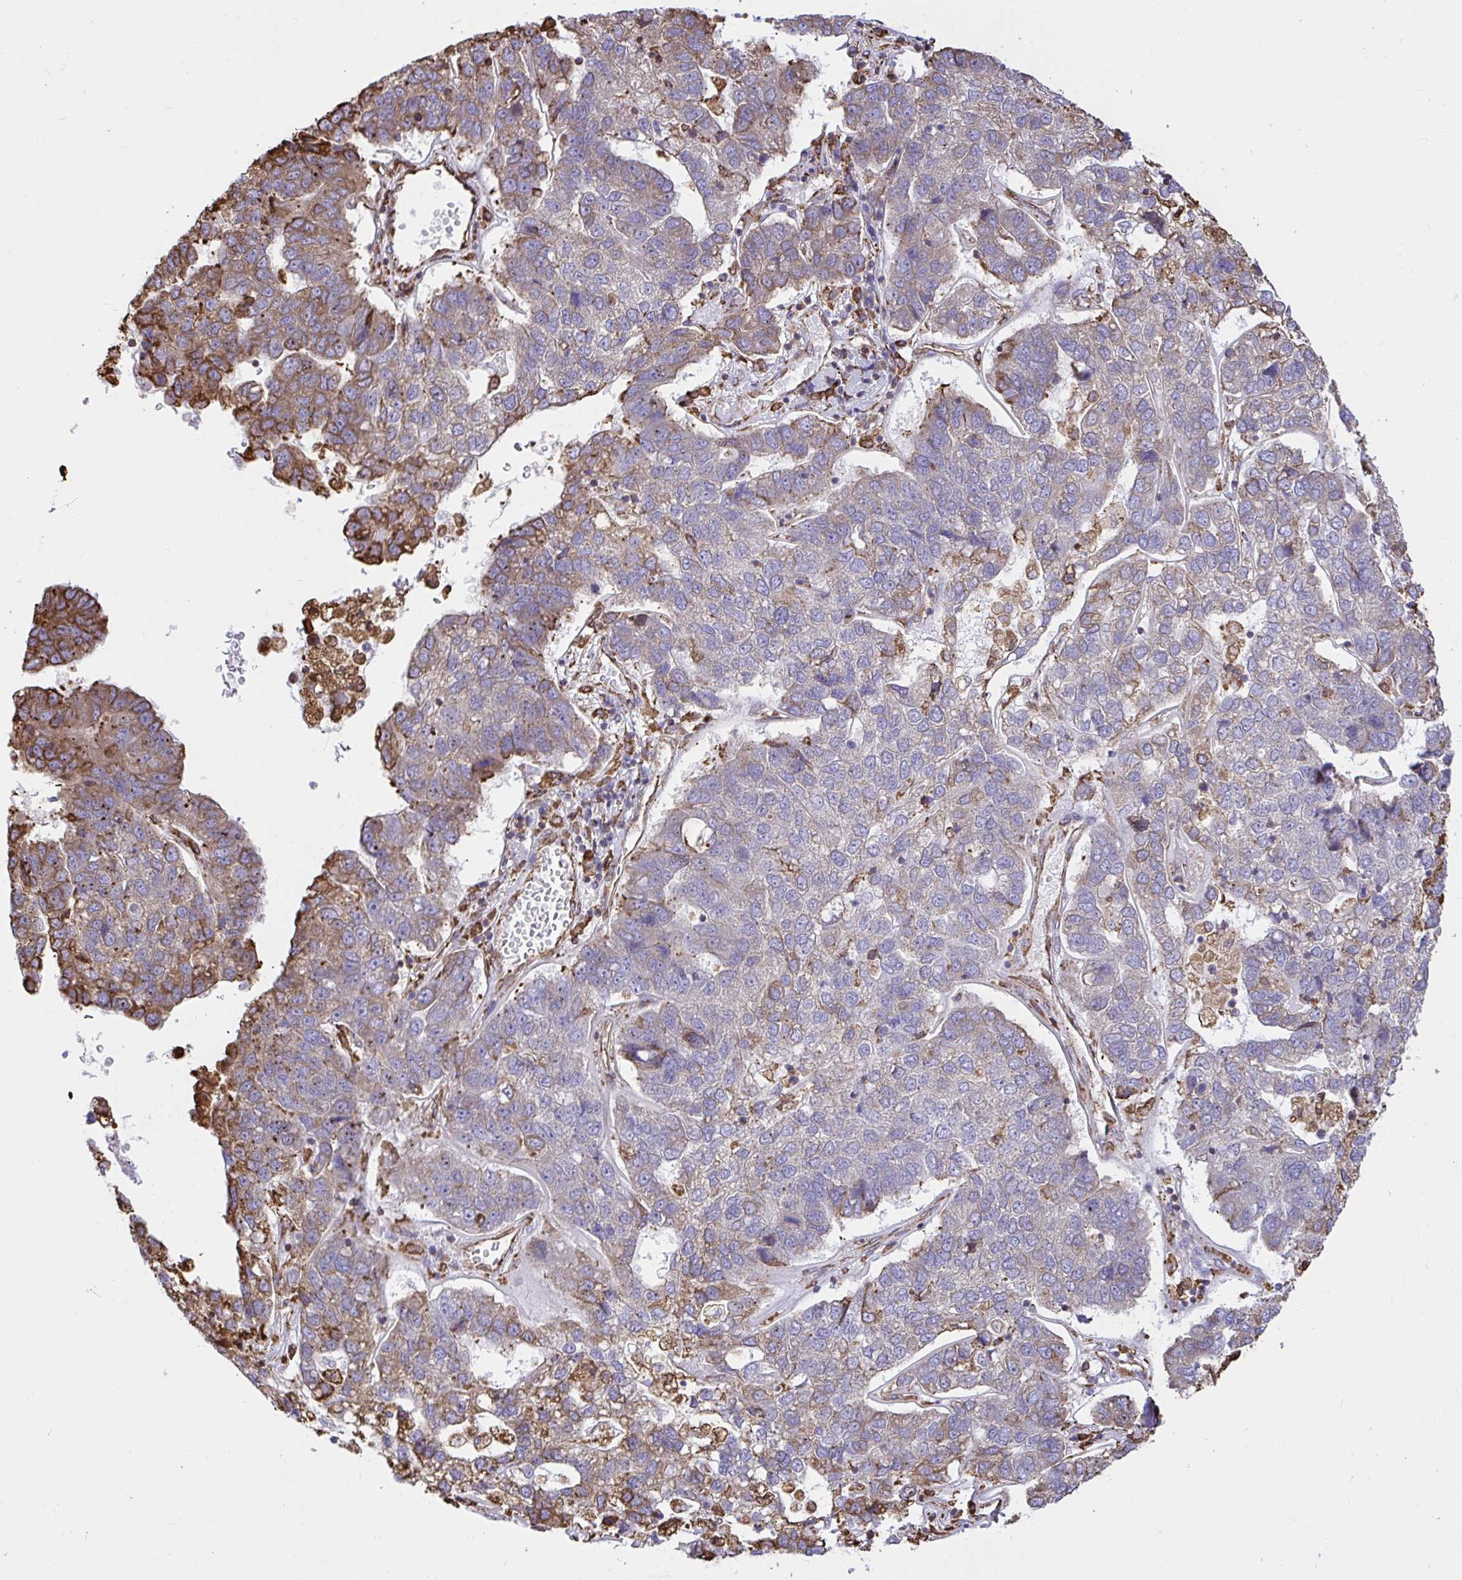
{"staining": {"intensity": "moderate", "quantity": "<25%", "location": "cytoplasmic/membranous"}, "tissue": "pancreatic cancer", "cell_type": "Tumor cells", "image_type": "cancer", "snomed": [{"axis": "morphology", "description": "Adenocarcinoma, NOS"}, {"axis": "topography", "description": "Pancreas"}], "caption": "Immunohistochemistry (IHC) image of neoplastic tissue: human pancreatic cancer (adenocarcinoma) stained using immunohistochemistry (IHC) exhibits low levels of moderate protein expression localized specifically in the cytoplasmic/membranous of tumor cells, appearing as a cytoplasmic/membranous brown color.", "gene": "CLGN", "patient": {"sex": "female", "age": 61}}